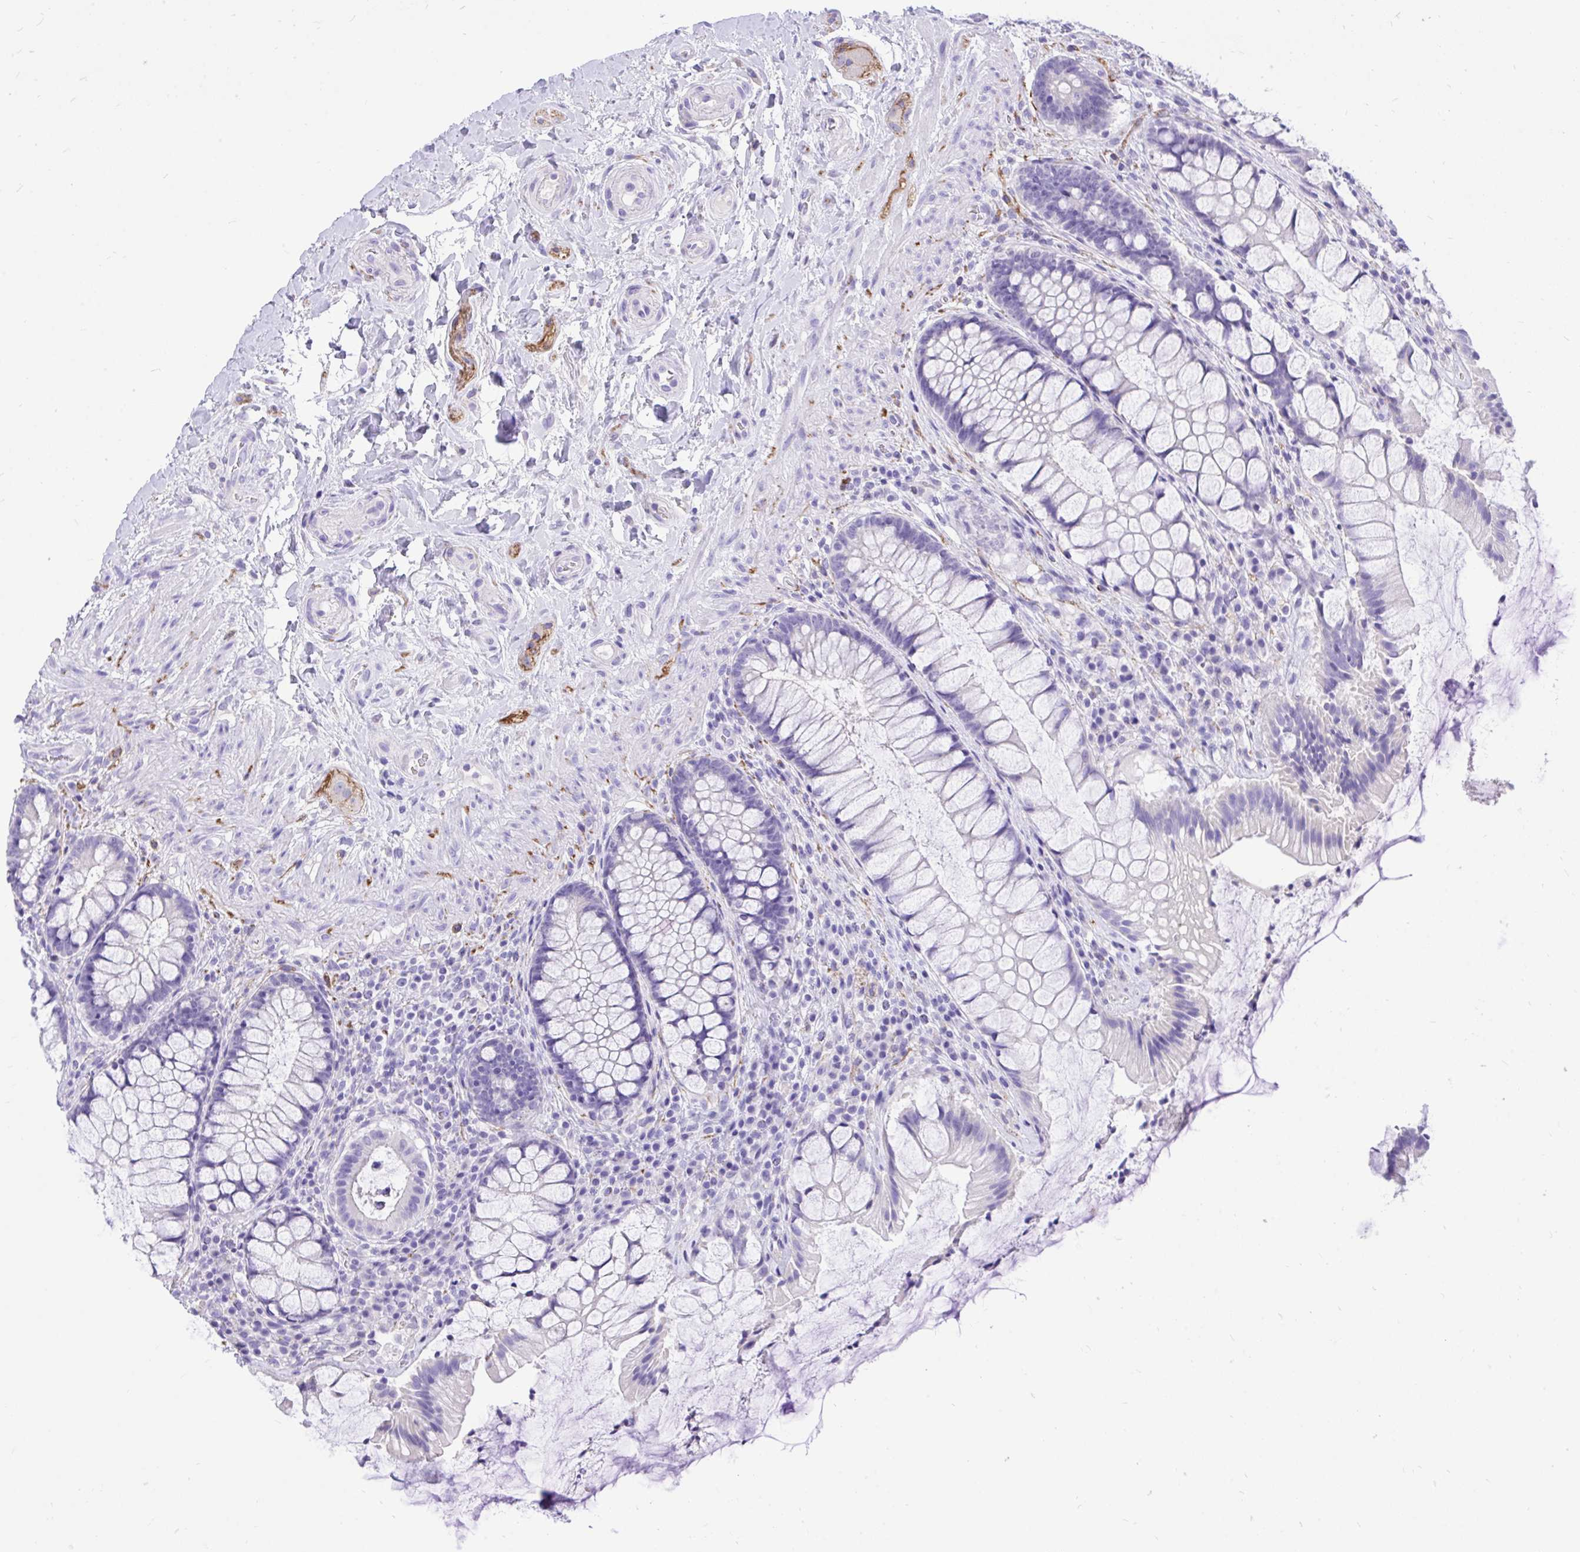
{"staining": {"intensity": "negative", "quantity": "none", "location": "none"}, "tissue": "rectum", "cell_type": "Glandular cells", "image_type": "normal", "snomed": [{"axis": "morphology", "description": "Normal tissue, NOS"}, {"axis": "topography", "description": "Rectum"}], "caption": "DAB (3,3'-diaminobenzidine) immunohistochemical staining of benign human rectum exhibits no significant positivity in glandular cells. (DAB (3,3'-diaminobenzidine) IHC, high magnification).", "gene": "MON1A", "patient": {"sex": "female", "age": 58}}